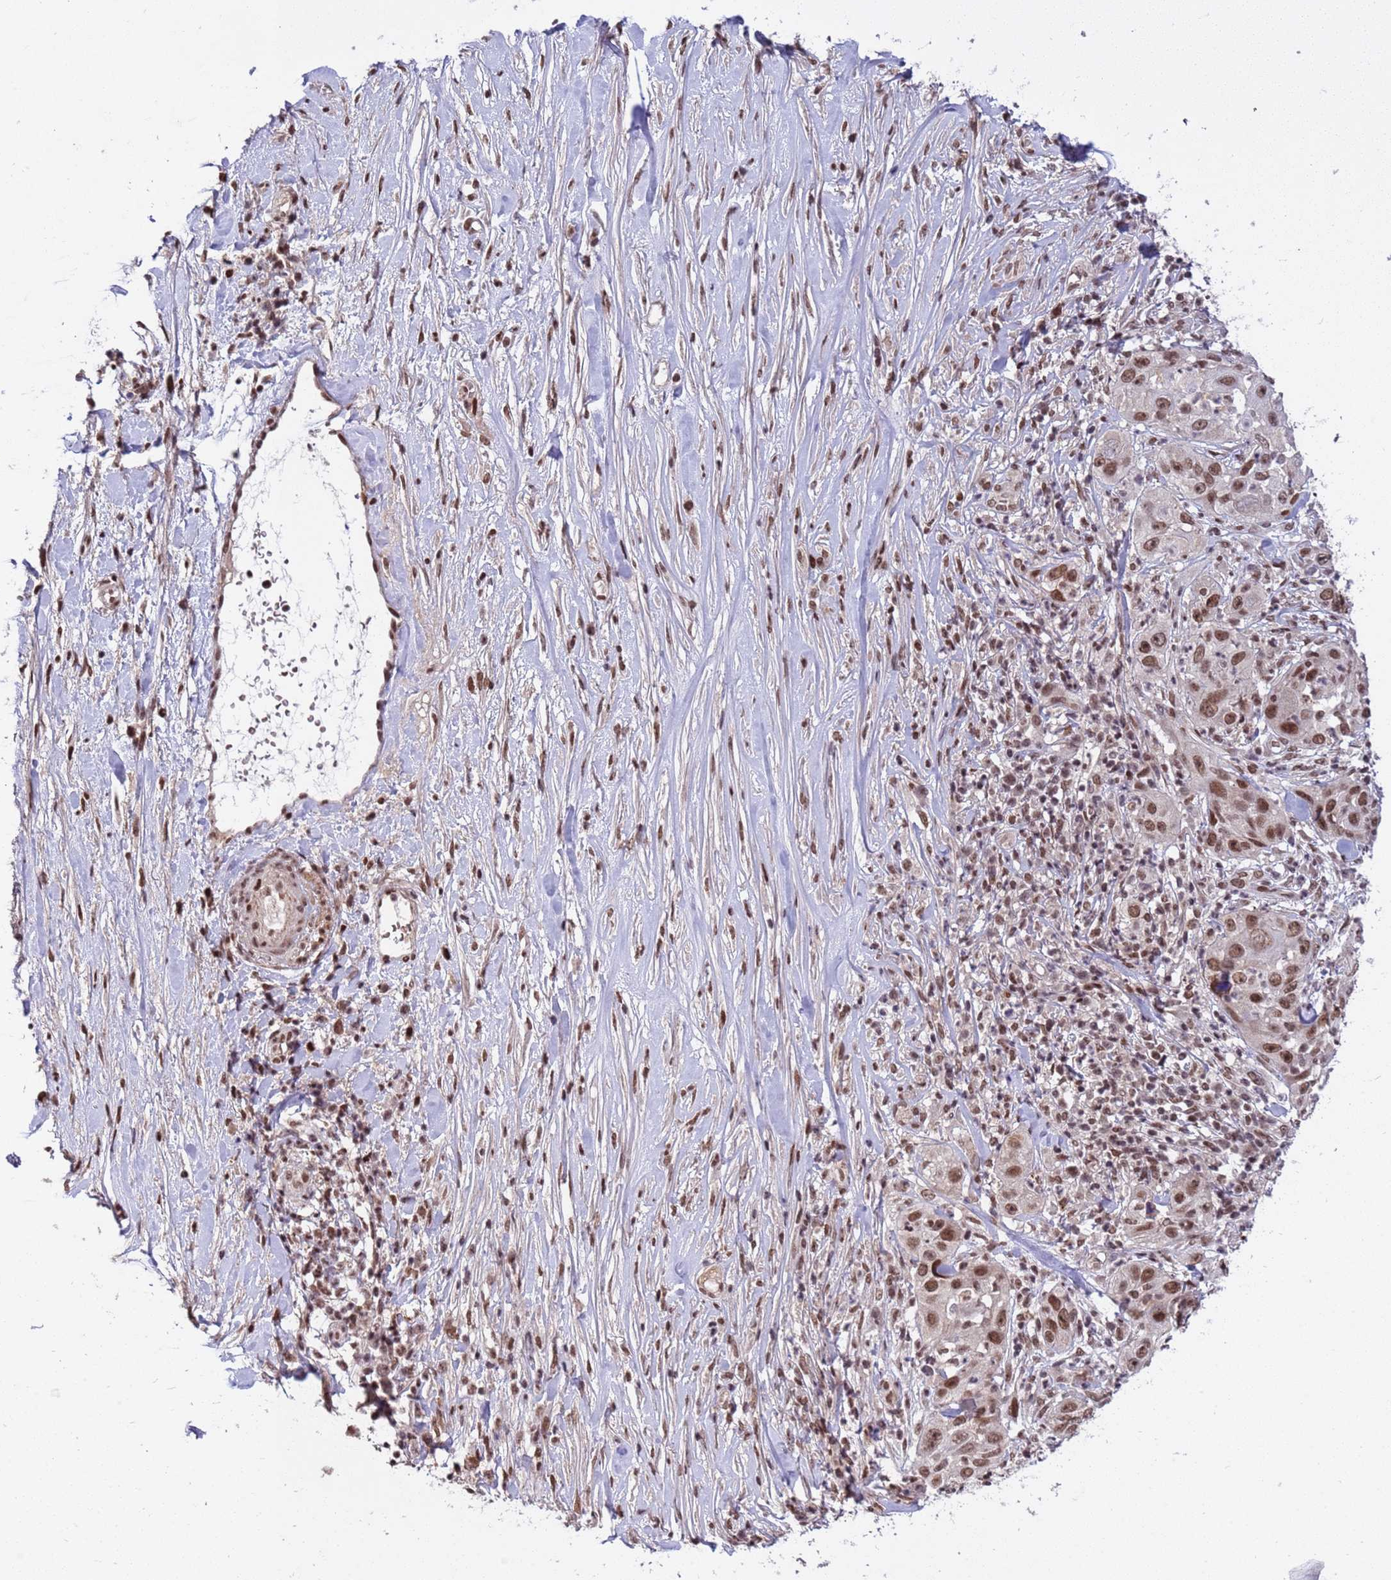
{"staining": {"intensity": "moderate", "quantity": ">75%", "location": "nuclear"}, "tissue": "skin cancer", "cell_type": "Tumor cells", "image_type": "cancer", "snomed": [{"axis": "morphology", "description": "Squamous cell carcinoma, NOS"}, {"axis": "topography", "description": "Skin"}], "caption": "Immunohistochemistry histopathology image of neoplastic tissue: skin squamous cell carcinoma stained using IHC displays medium levels of moderate protein expression localized specifically in the nuclear of tumor cells, appearing as a nuclear brown color.", "gene": "PPM1H", "patient": {"sex": "female", "age": 44}}